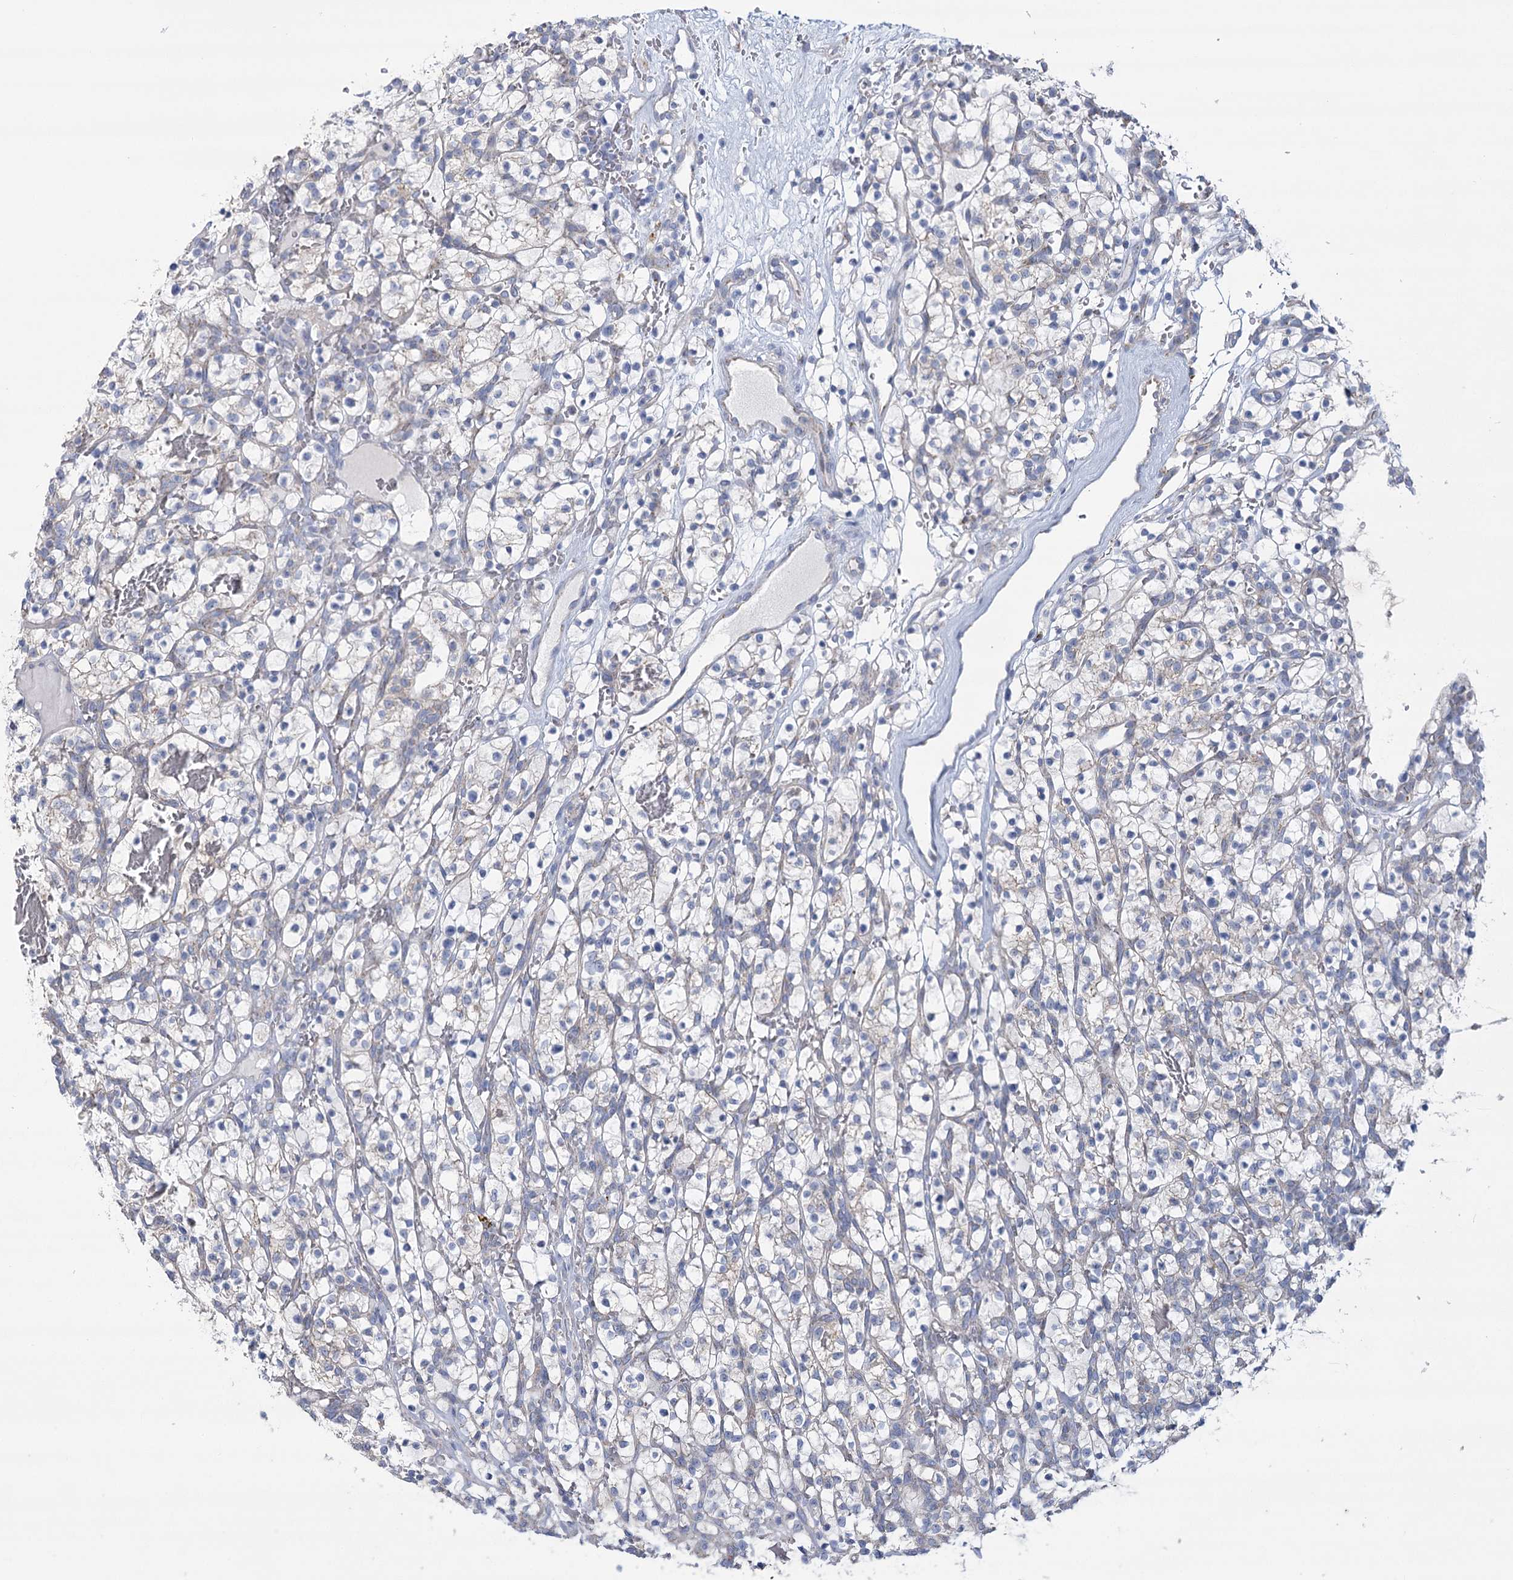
{"staining": {"intensity": "negative", "quantity": "none", "location": "none"}, "tissue": "renal cancer", "cell_type": "Tumor cells", "image_type": "cancer", "snomed": [{"axis": "morphology", "description": "Adenocarcinoma, NOS"}, {"axis": "topography", "description": "Kidney"}], "caption": "Immunohistochemistry (IHC) micrograph of neoplastic tissue: human renal cancer (adenocarcinoma) stained with DAB (3,3'-diaminobenzidine) shows no significant protein staining in tumor cells.", "gene": "SNX7", "patient": {"sex": "female", "age": 57}}